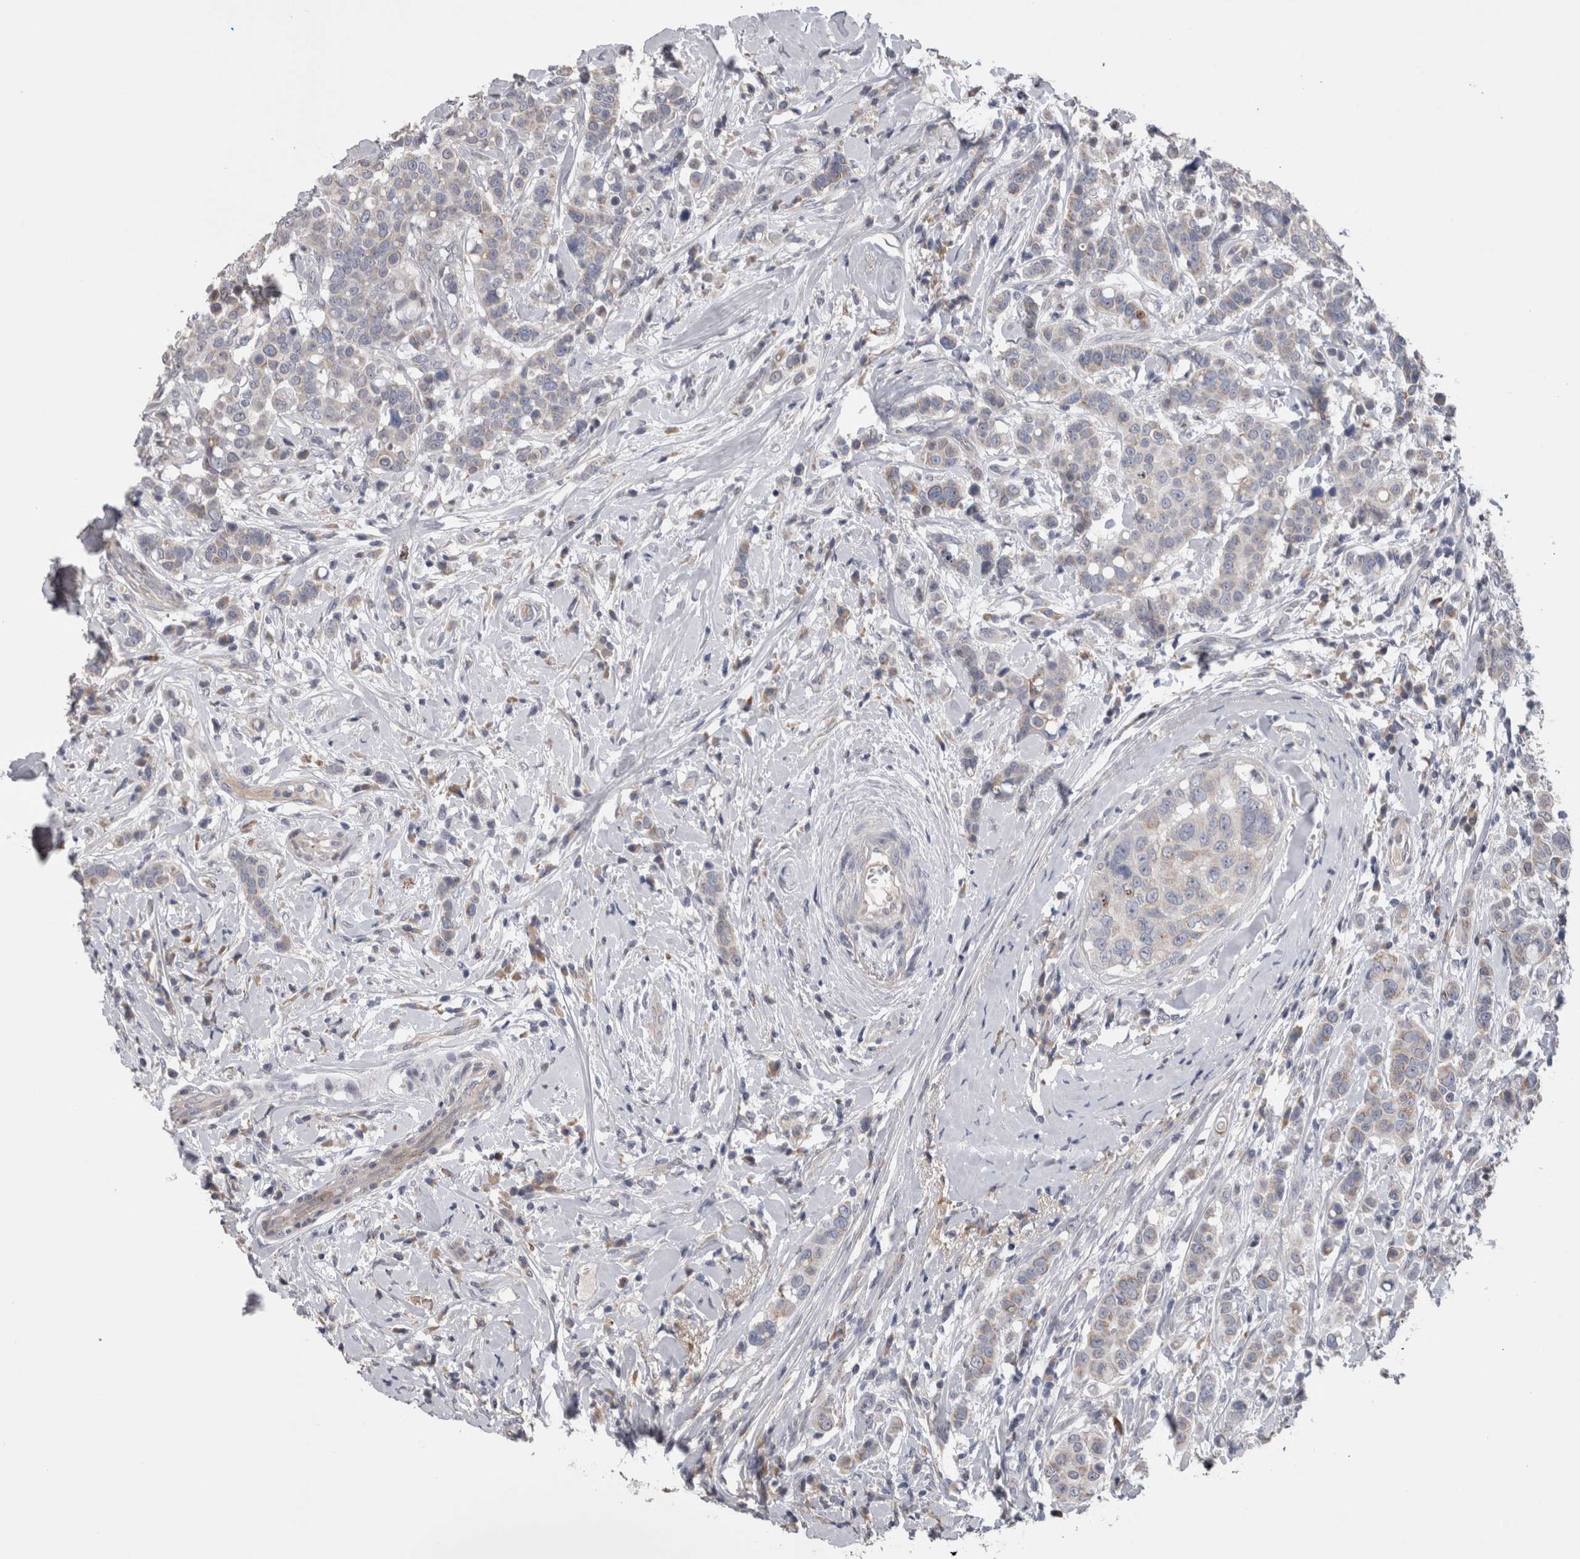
{"staining": {"intensity": "negative", "quantity": "none", "location": "none"}, "tissue": "breast cancer", "cell_type": "Tumor cells", "image_type": "cancer", "snomed": [{"axis": "morphology", "description": "Duct carcinoma"}, {"axis": "topography", "description": "Breast"}], "caption": "This is an immunohistochemistry photomicrograph of breast infiltrating ductal carcinoma. There is no expression in tumor cells.", "gene": "STC1", "patient": {"sex": "female", "age": 27}}